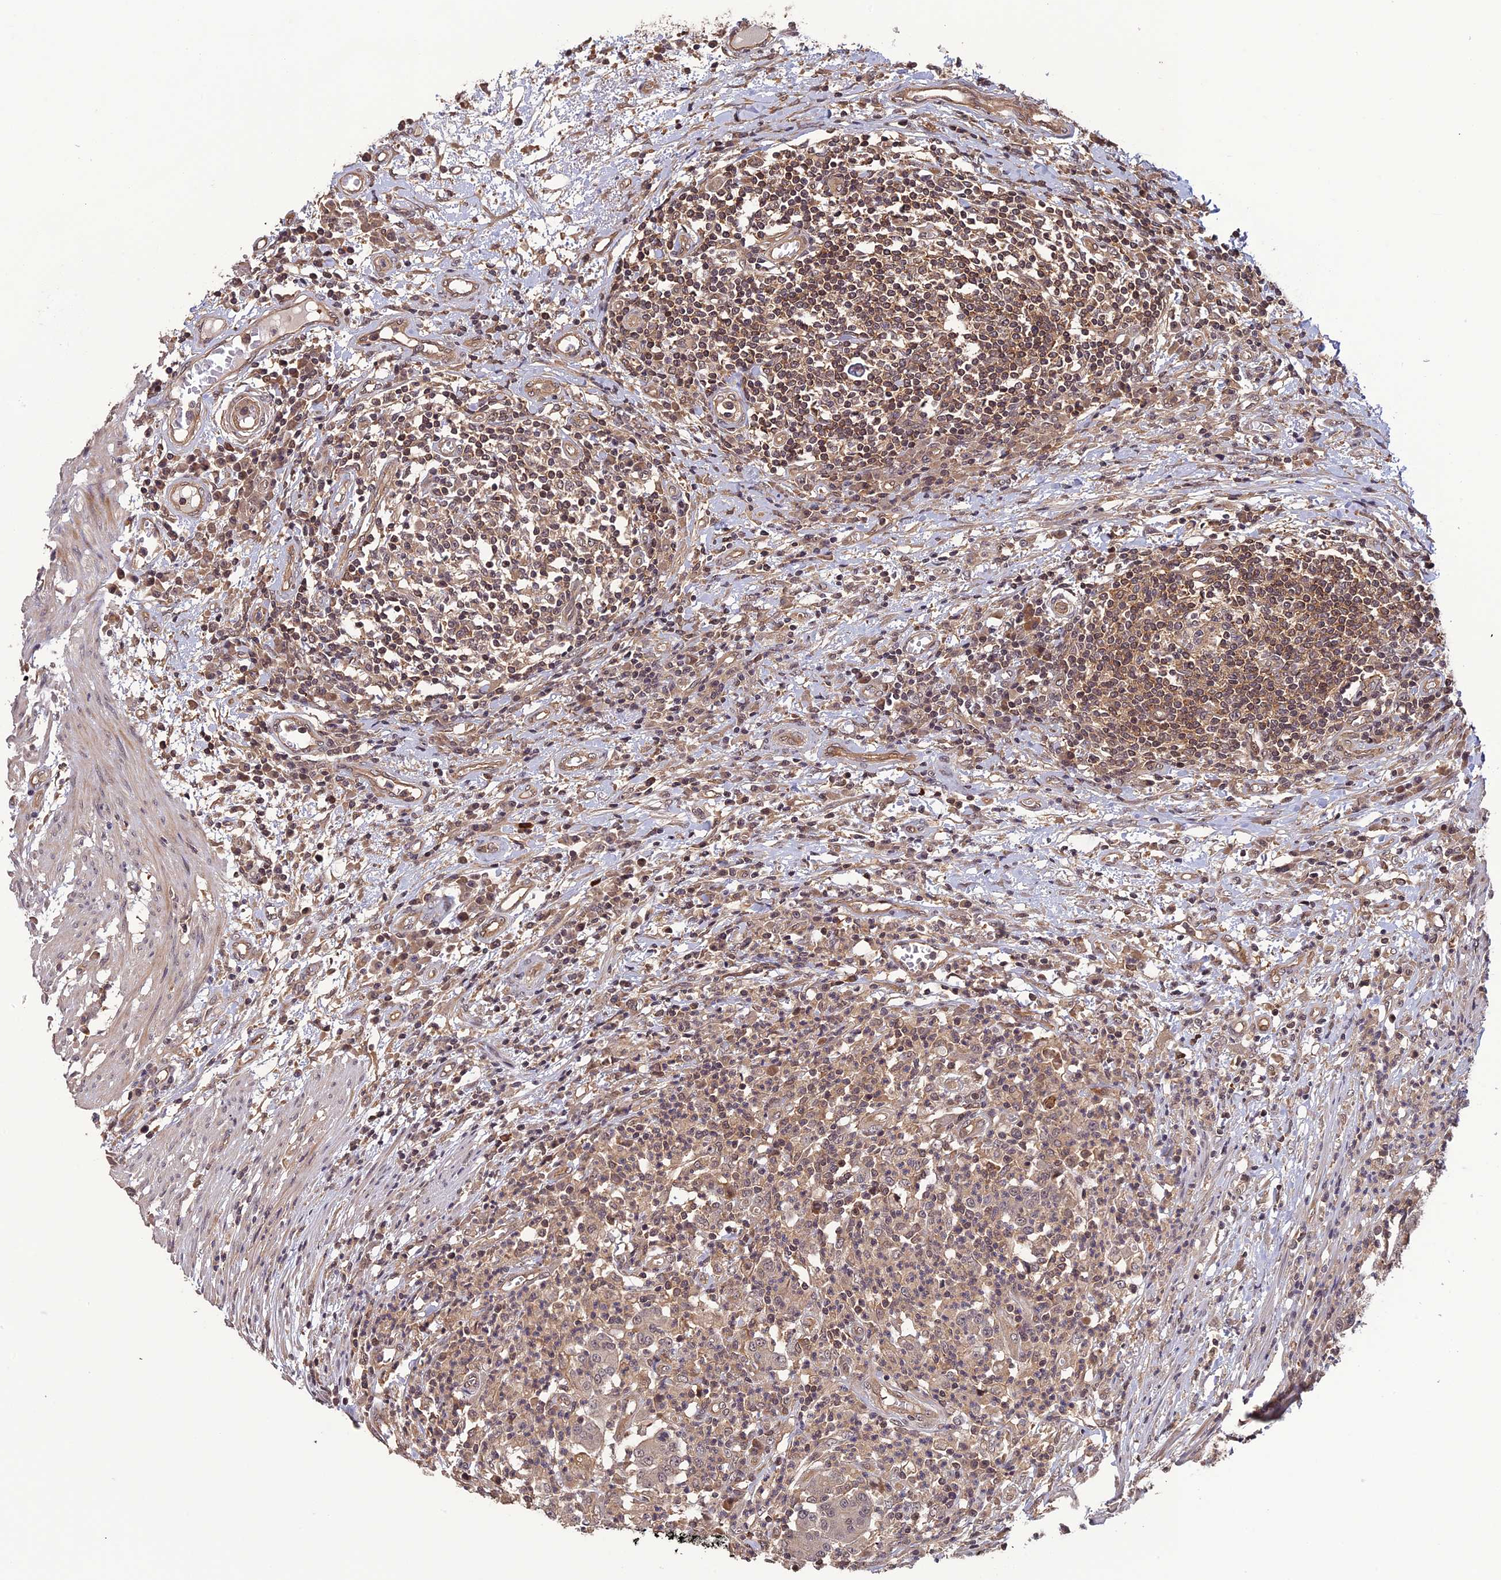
{"staining": {"intensity": "negative", "quantity": "none", "location": "none"}, "tissue": "colorectal cancer", "cell_type": "Tumor cells", "image_type": "cancer", "snomed": [{"axis": "morphology", "description": "Adenocarcinoma, NOS"}, {"axis": "topography", "description": "Colon"}], "caption": "High magnification brightfield microscopy of colorectal adenocarcinoma stained with DAB (brown) and counterstained with hematoxylin (blue): tumor cells show no significant positivity.", "gene": "LIN37", "patient": {"sex": "male", "age": 83}}